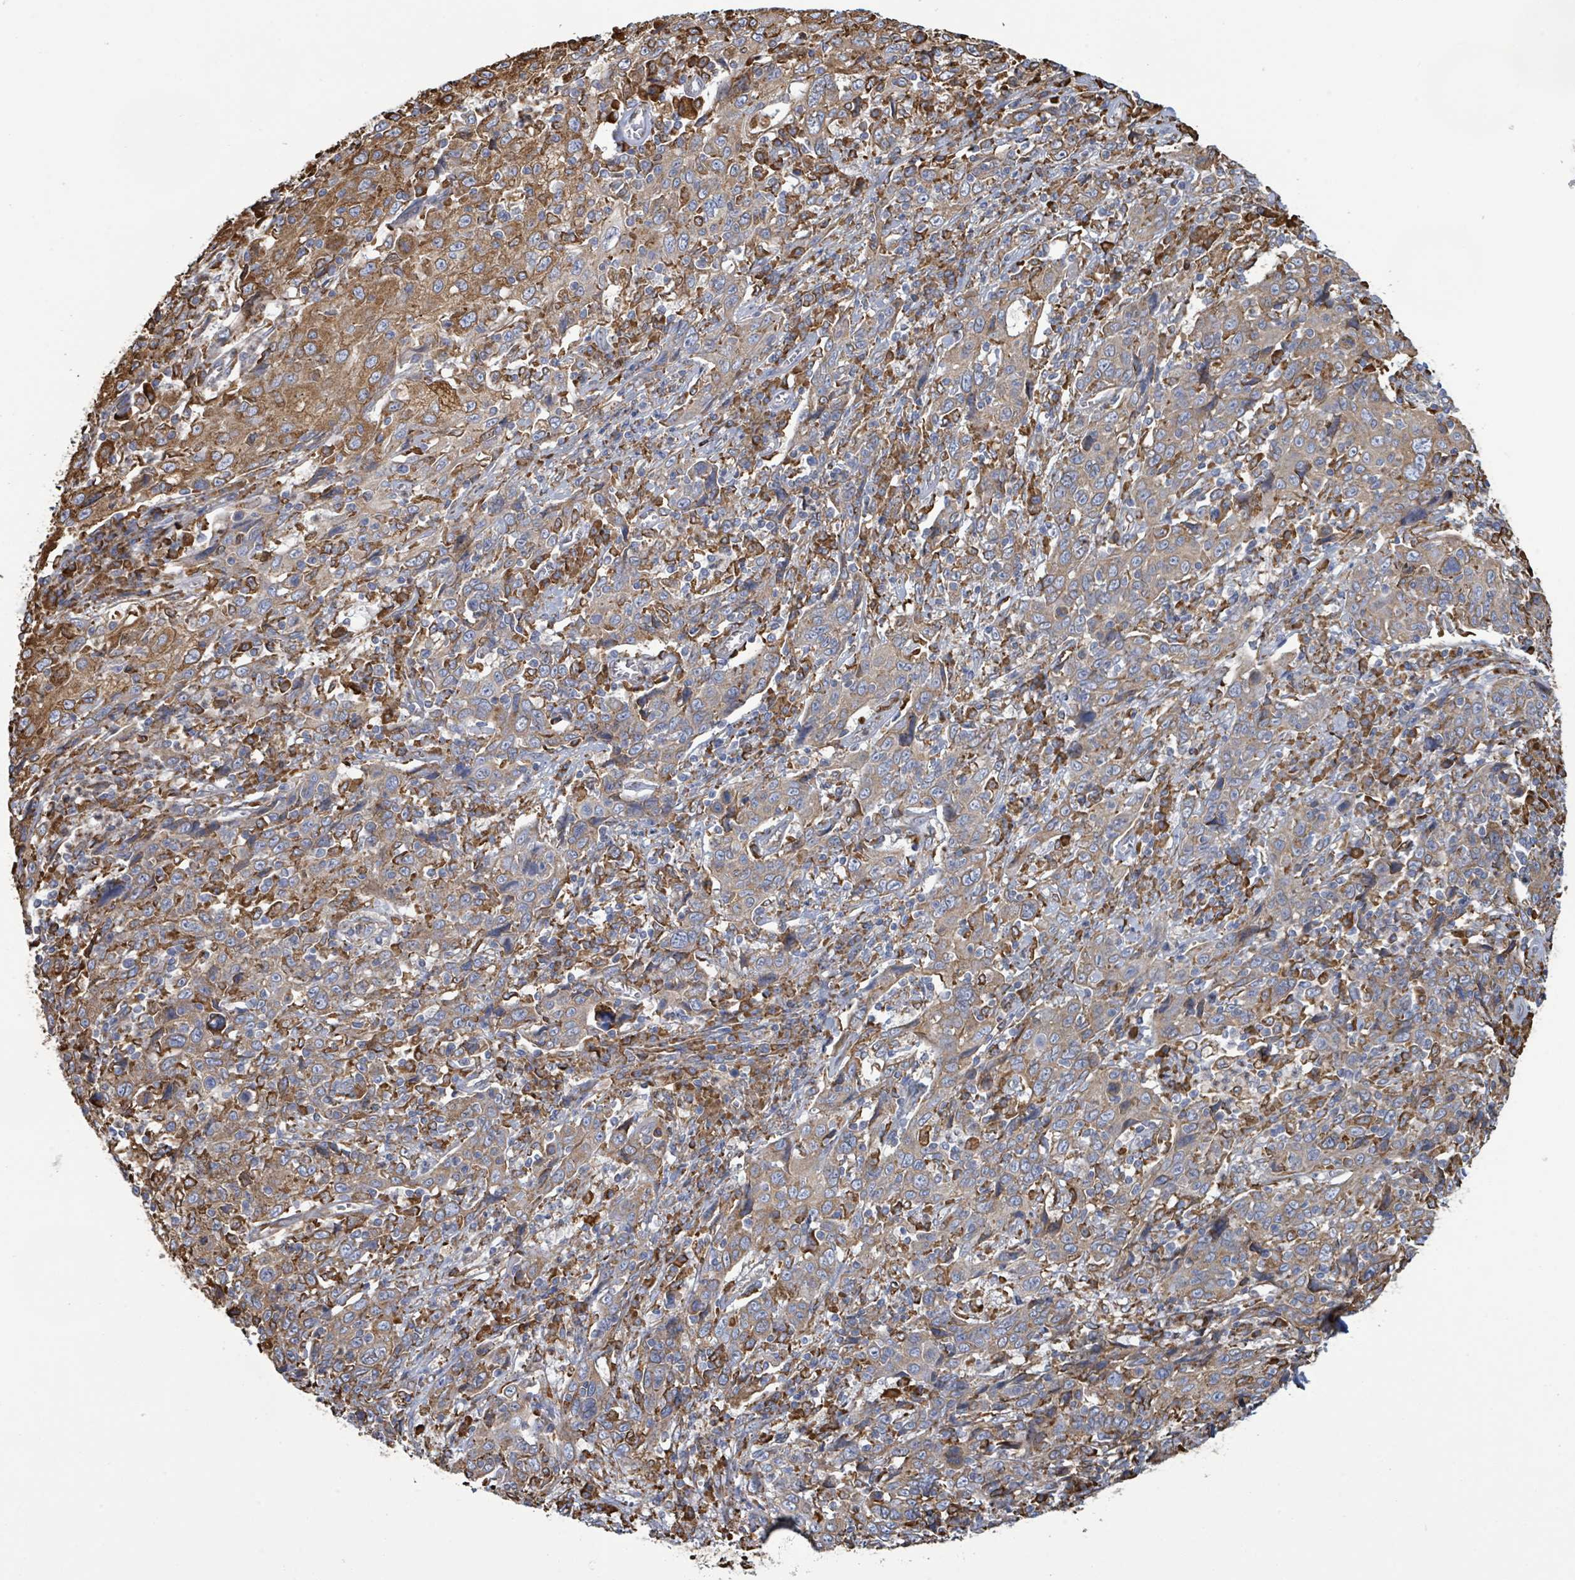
{"staining": {"intensity": "moderate", "quantity": ">75%", "location": "cytoplasmic/membranous"}, "tissue": "cervical cancer", "cell_type": "Tumor cells", "image_type": "cancer", "snomed": [{"axis": "morphology", "description": "Squamous cell carcinoma, NOS"}, {"axis": "topography", "description": "Cervix"}], "caption": "Tumor cells show medium levels of moderate cytoplasmic/membranous staining in approximately >75% of cells in cervical cancer. Using DAB (brown) and hematoxylin (blue) stains, captured at high magnification using brightfield microscopy.", "gene": "RFPL4A", "patient": {"sex": "female", "age": 46}}